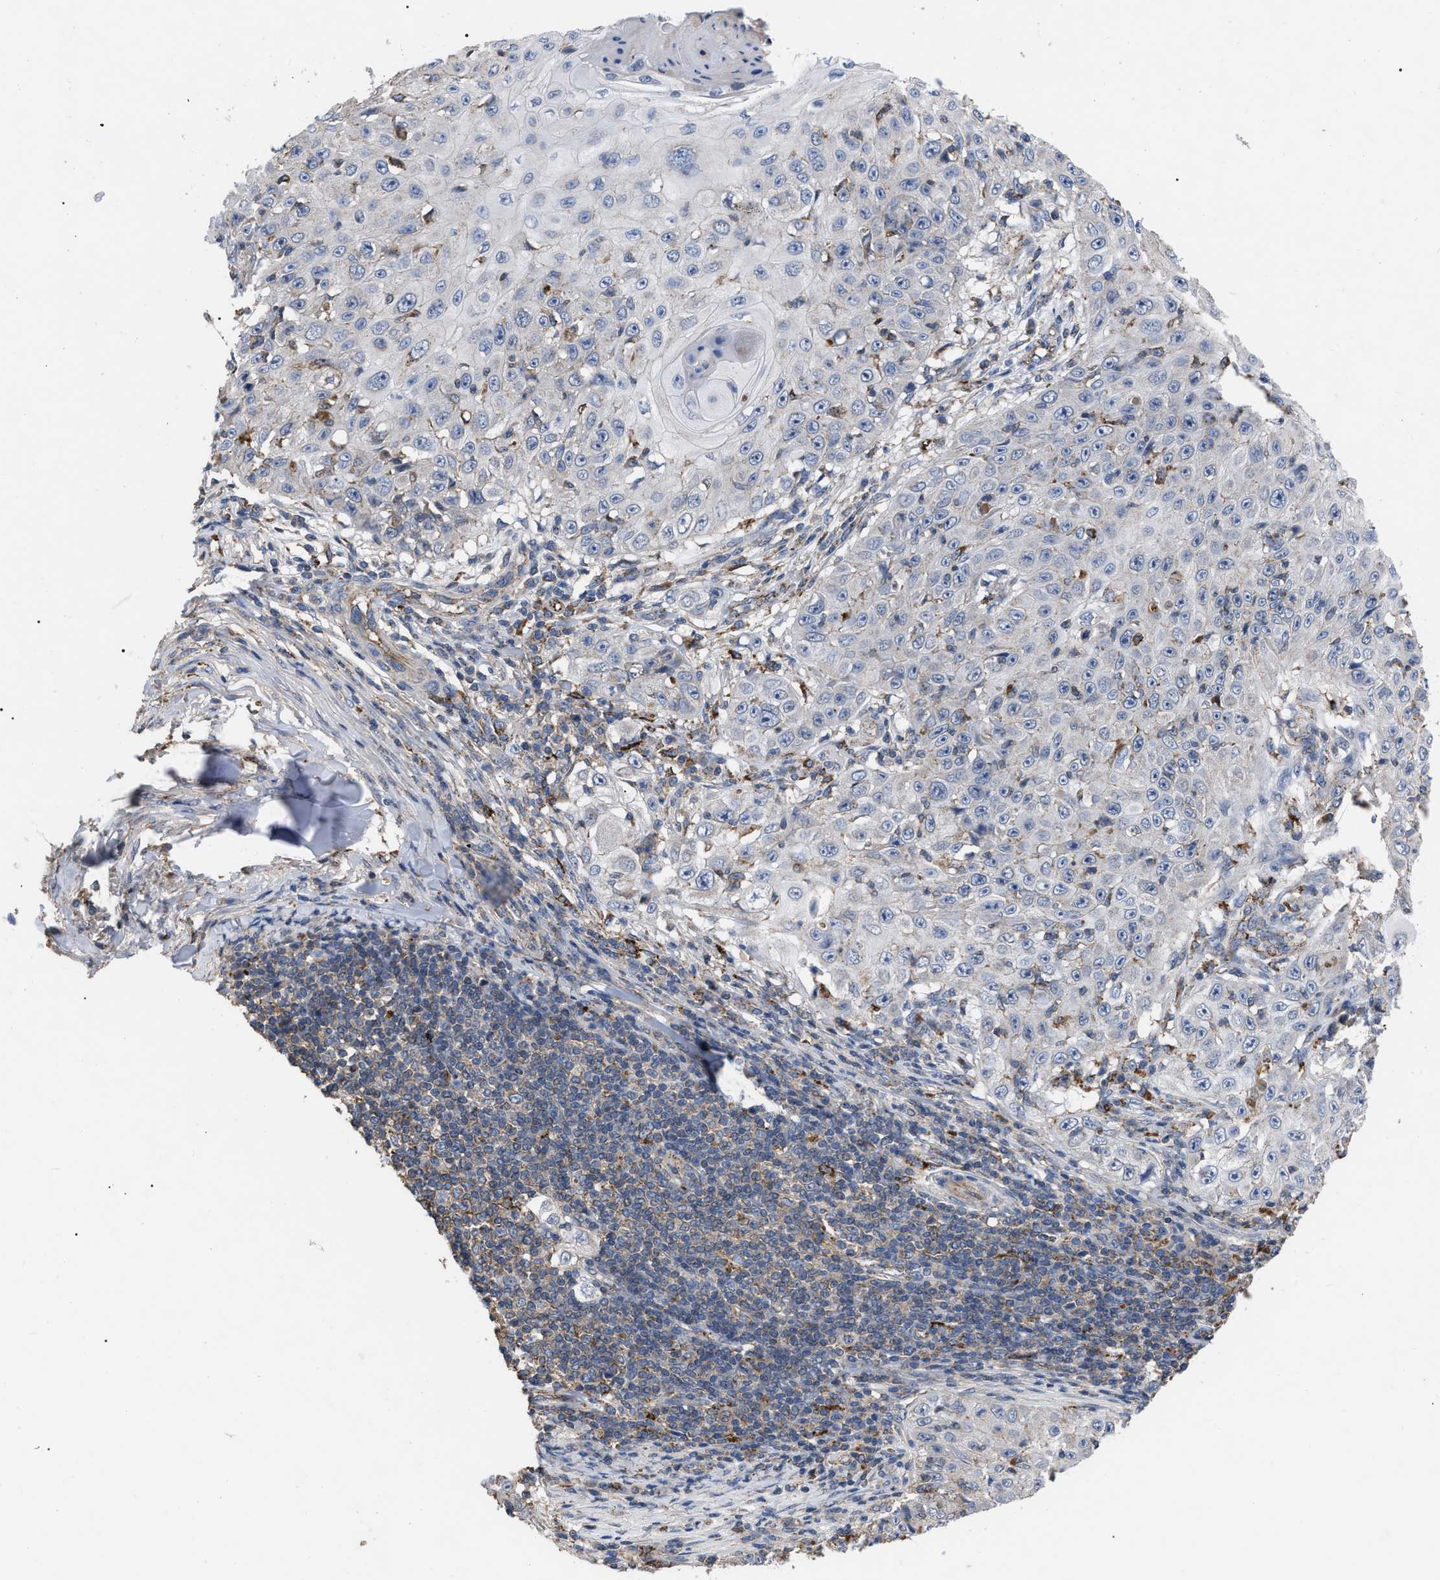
{"staining": {"intensity": "negative", "quantity": "none", "location": "none"}, "tissue": "skin cancer", "cell_type": "Tumor cells", "image_type": "cancer", "snomed": [{"axis": "morphology", "description": "Squamous cell carcinoma, NOS"}, {"axis": "topography", "description": "Skin"}], "caption": "A photomicrograph of human skin cancer (squamous cell carcinoma) is negative for staining in tumor cells.", "gene": "FAM171A2", "patient": {"sex": "male", "age": 86}}